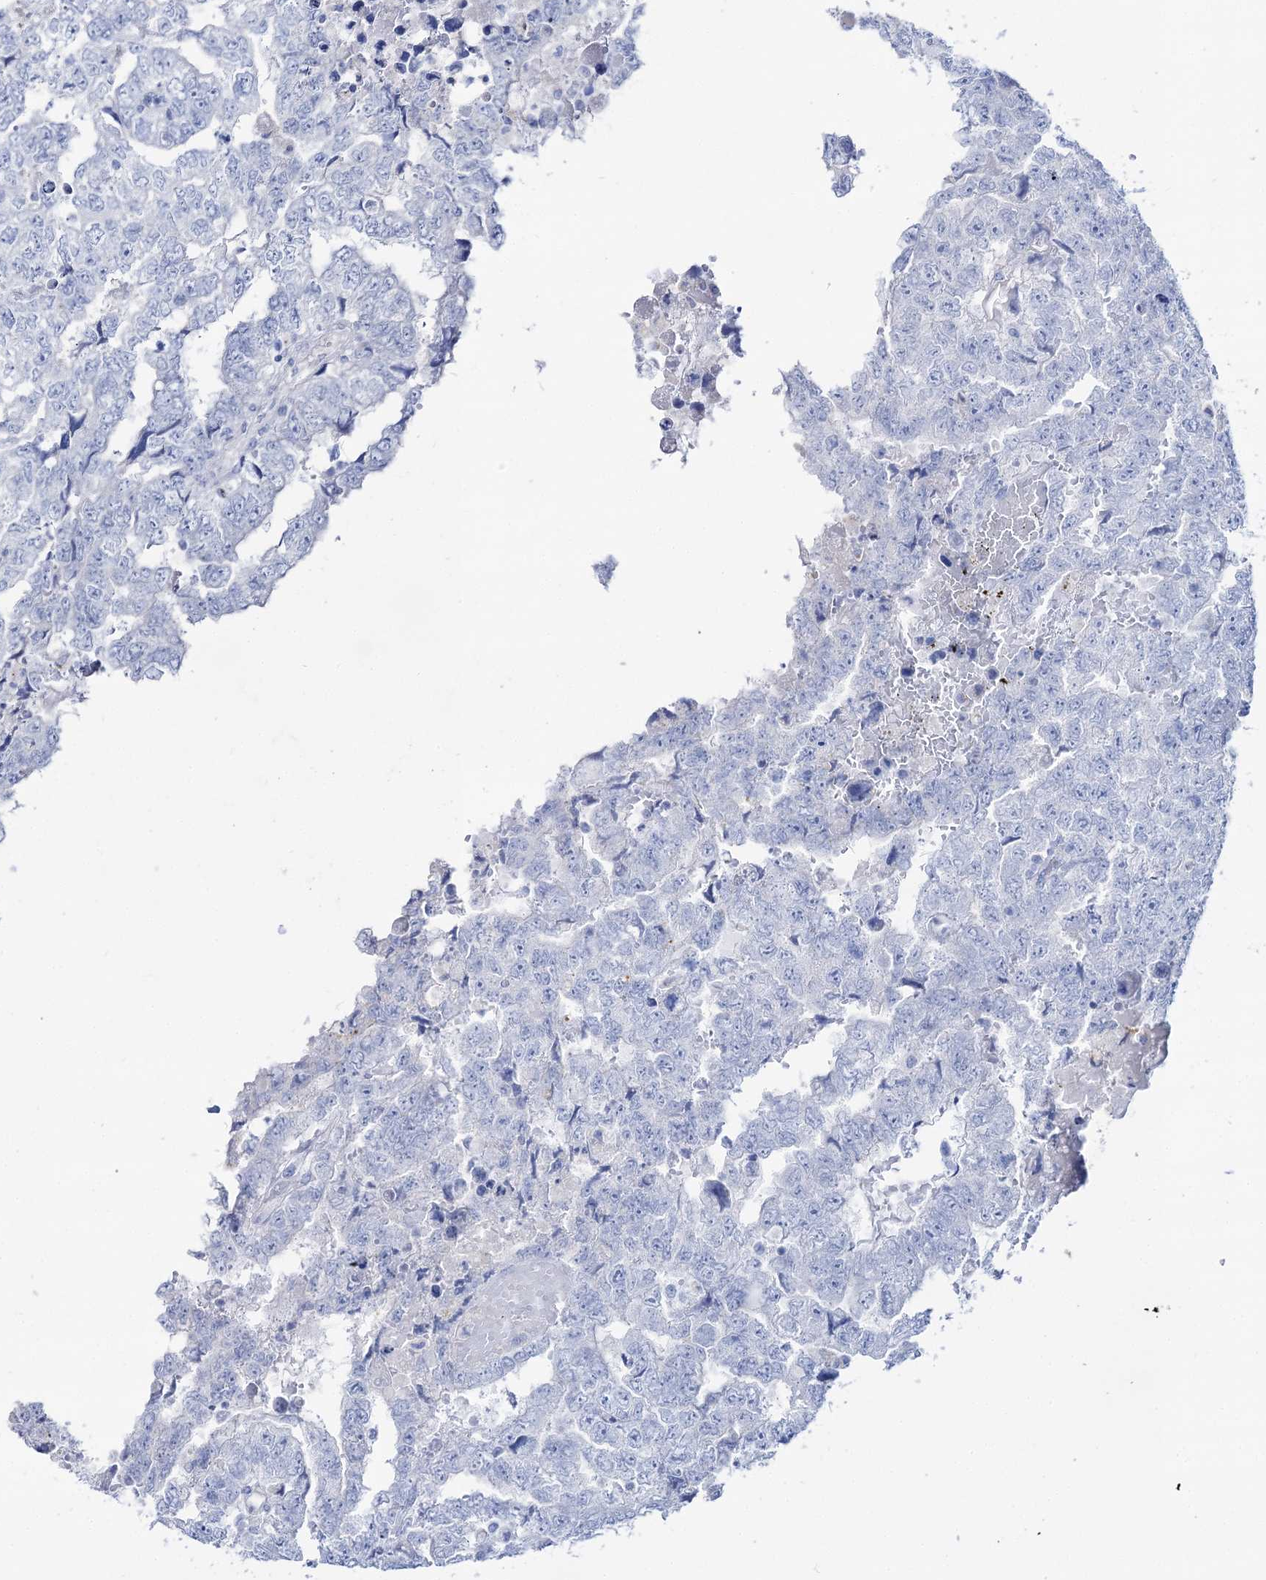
{"staining": {"intensity": "negative", "quantity": "none", "location": "none"}, "tissue": "testis cancer", "cell_type": "Tumor cells", "image_type": "cancer", "snomed": [{"axis": "morphology", "description": "Carcinoma, Embryonal, NOS"}, {"axis": "topography", "description": "Testis"}], "caption": "Histopathology image shows no significant protein staining in tumor cells of testis cancer.", "gene": "SLC3A1", "patient": {"sex": "male", "age": 36}}